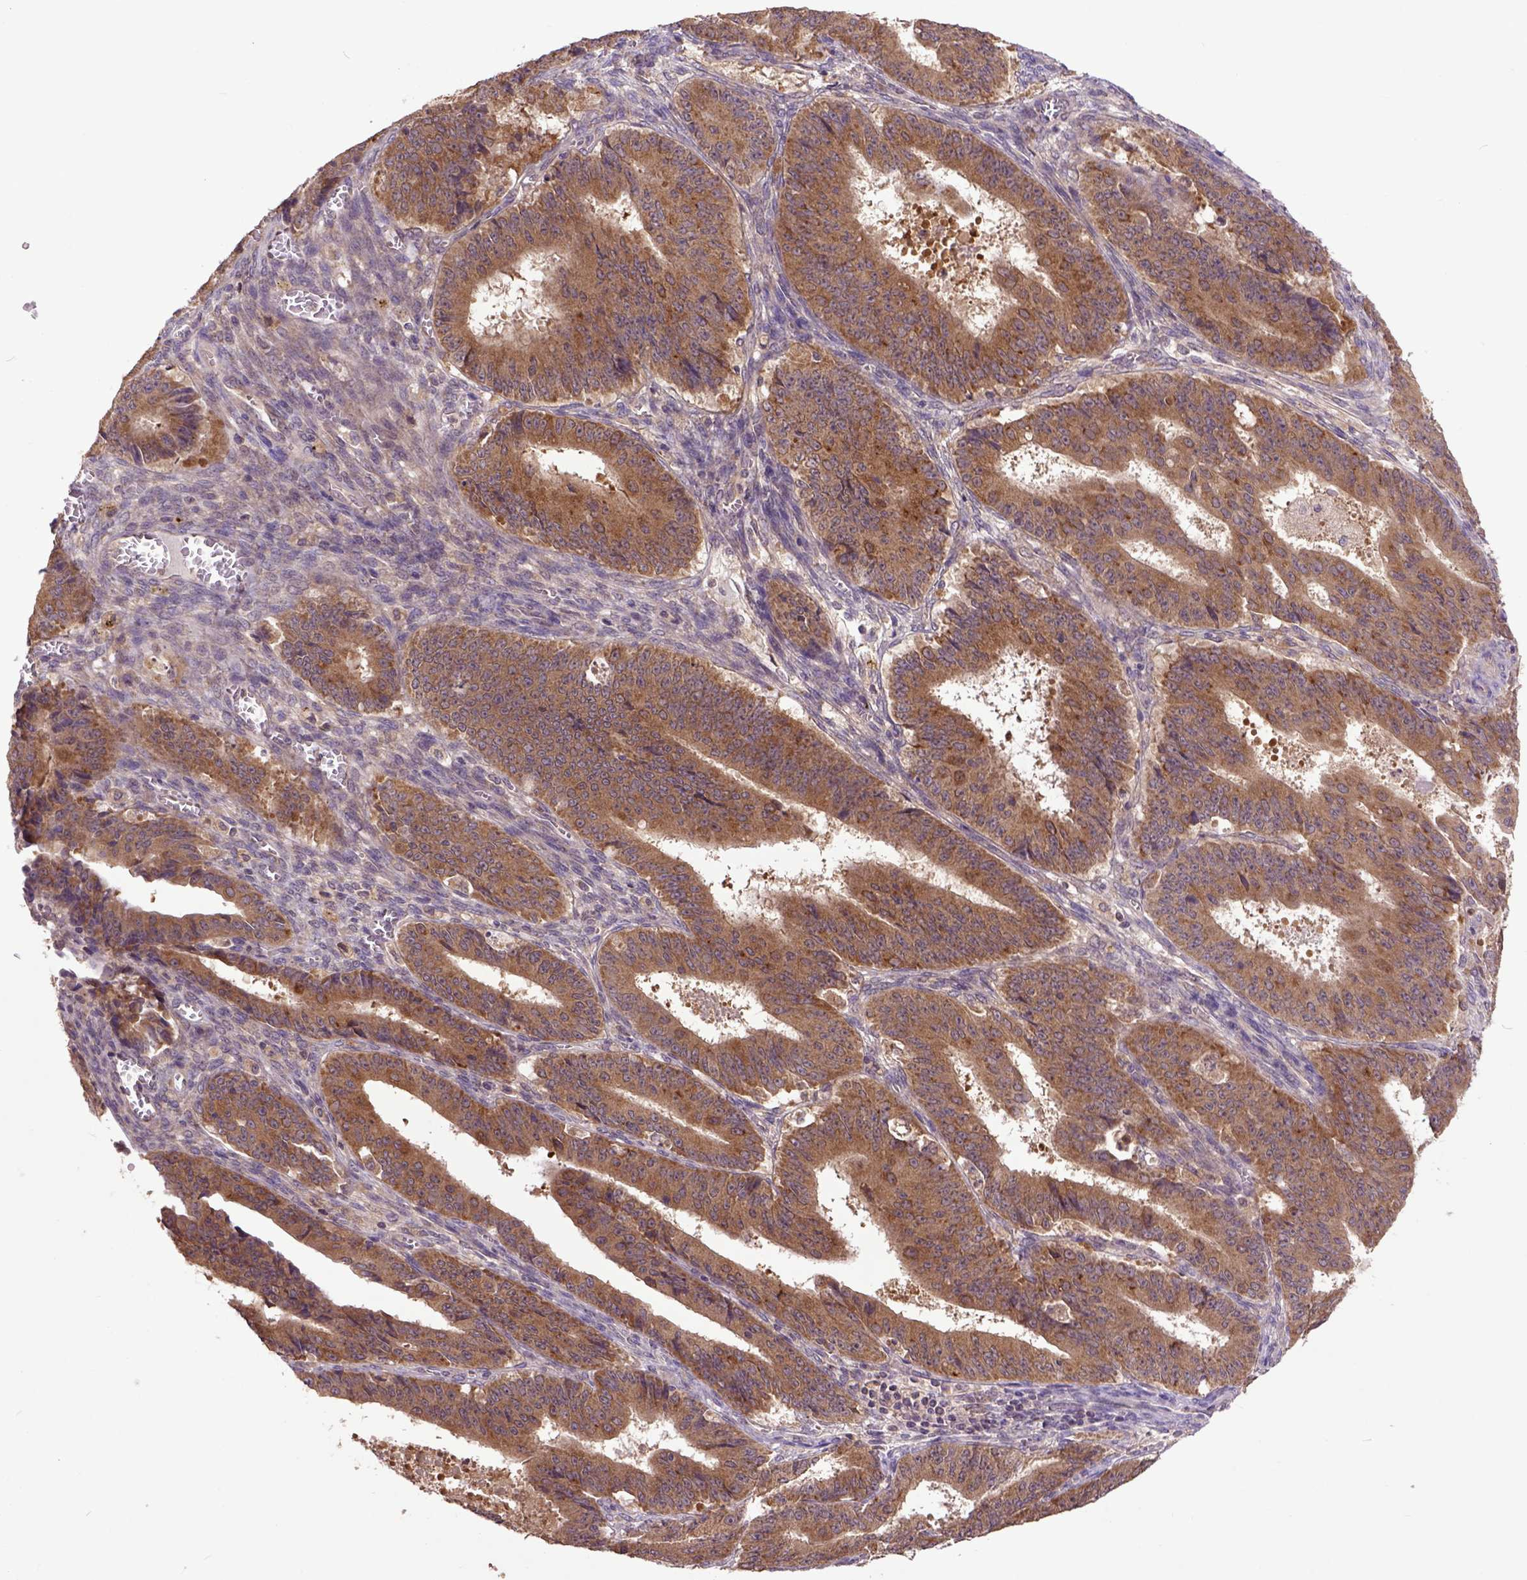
{"staining": {"intensity": "moderate", "quantity": ">75%", "location": "cytoplasmic/membranous"}, "tissue": "ovarian cancer", "cell_type": "Tumor cells", "image_type": "cancer", "snomed": [{"axis": "morphology", "description": "Carcinoma, endometroid"}, {"axis": "topography", "description": "Ovary"}], "caption": "DAB (3,3'-diaminobenzidine) immunohistochemical staining of human ovarian cancer shows moderate cytoplasmic/membranous protein staining in about >75% of tumor cells.", "gene": "ARL1", "patient": {"sex": "female", "age": 42}}